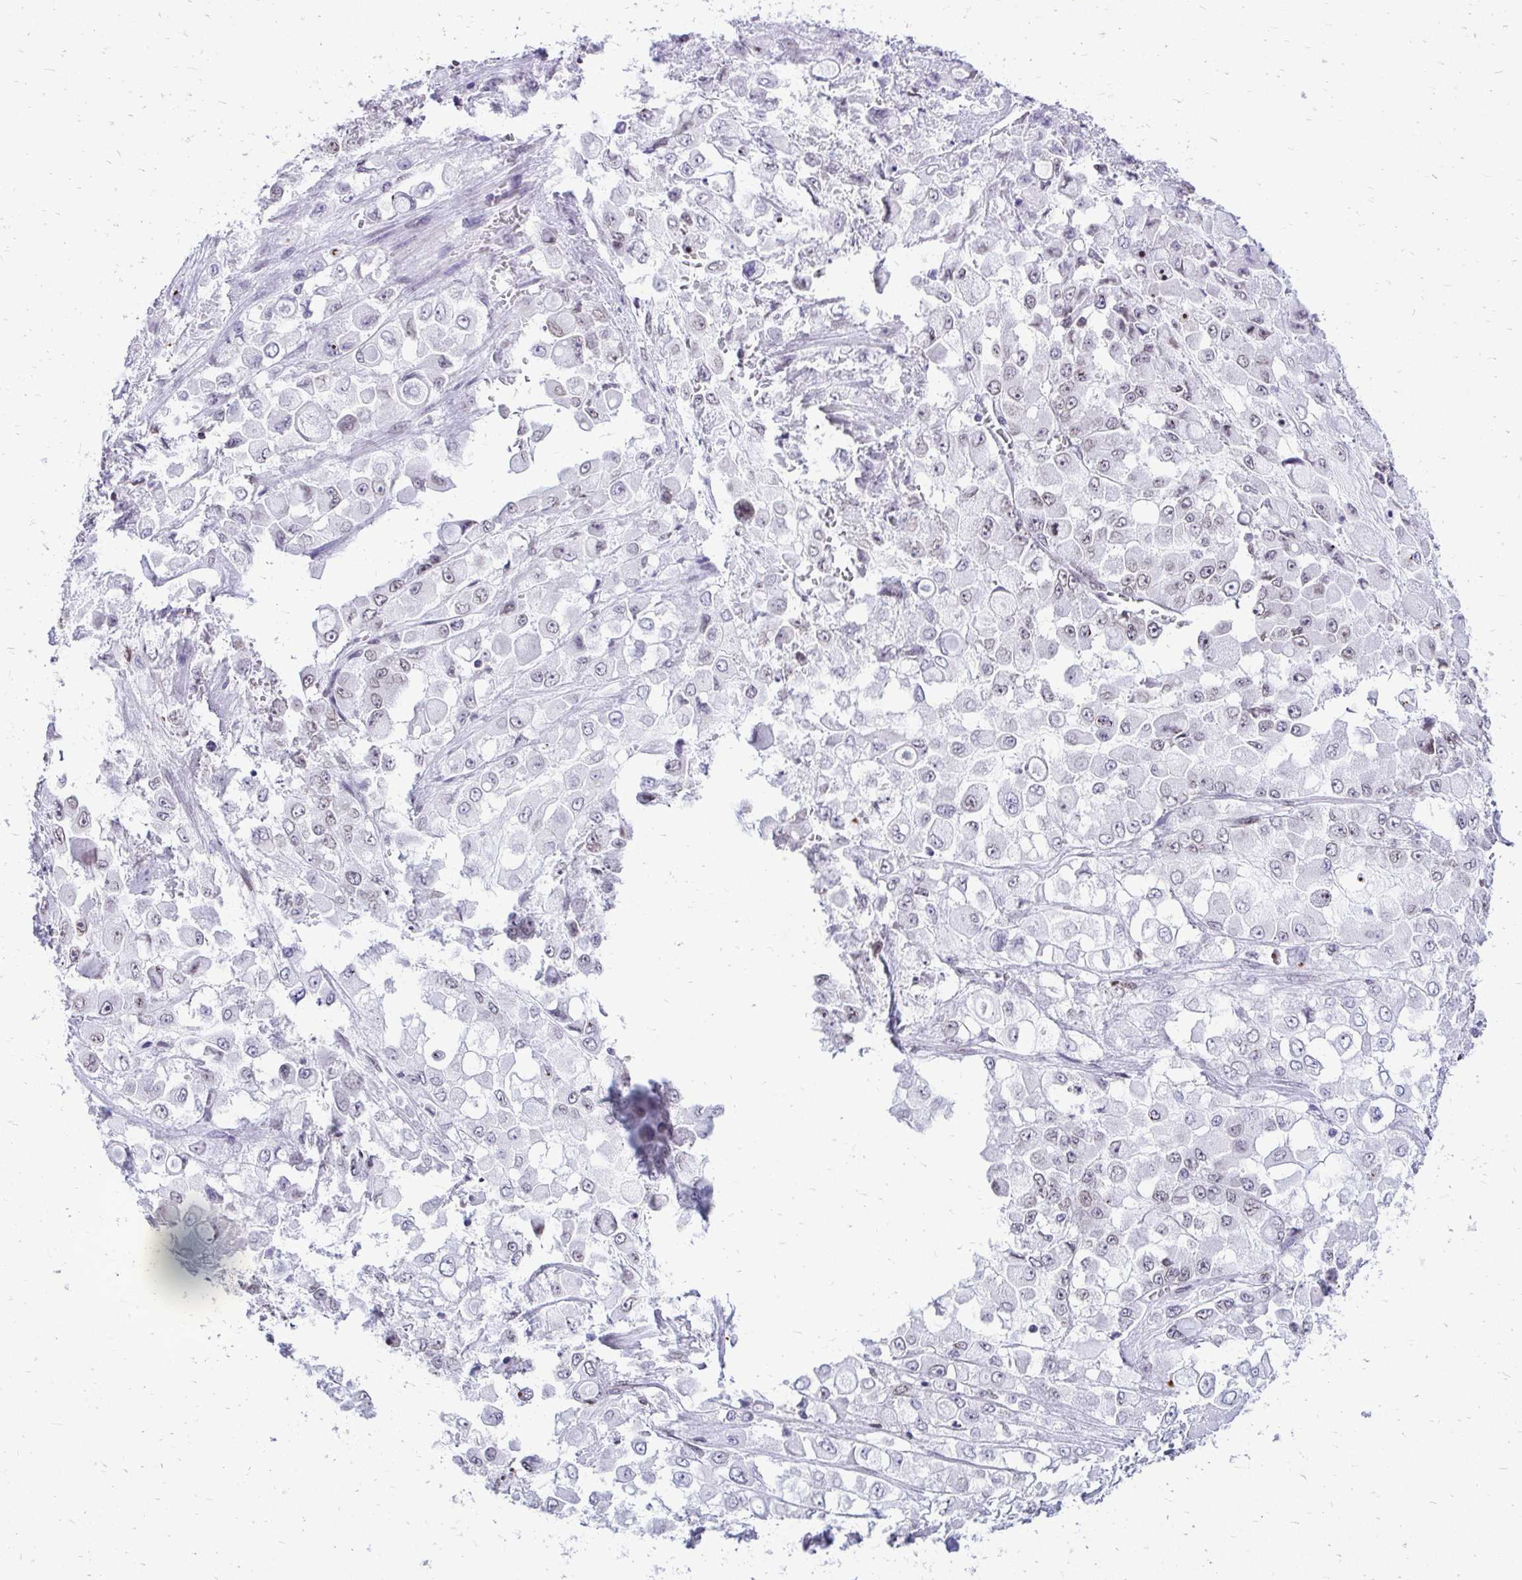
{"staining": {"intensity": "weak", "quantity": "<25%", "location": "nuclear"}, "tissue": "stomach cancer", "cell_type": "Tumor cells", "image_type": "cancer", "snomed": [{"axis": "morphology", "description": "Adenocarcinoma, NOS"}, {"axis": "topography", "description": "Stomach"}], "caption": "There is no significant staining in tumor cells of stomach cancer.", "gene": "BANF1", "patient": {"sex": "female", "age": 76}}